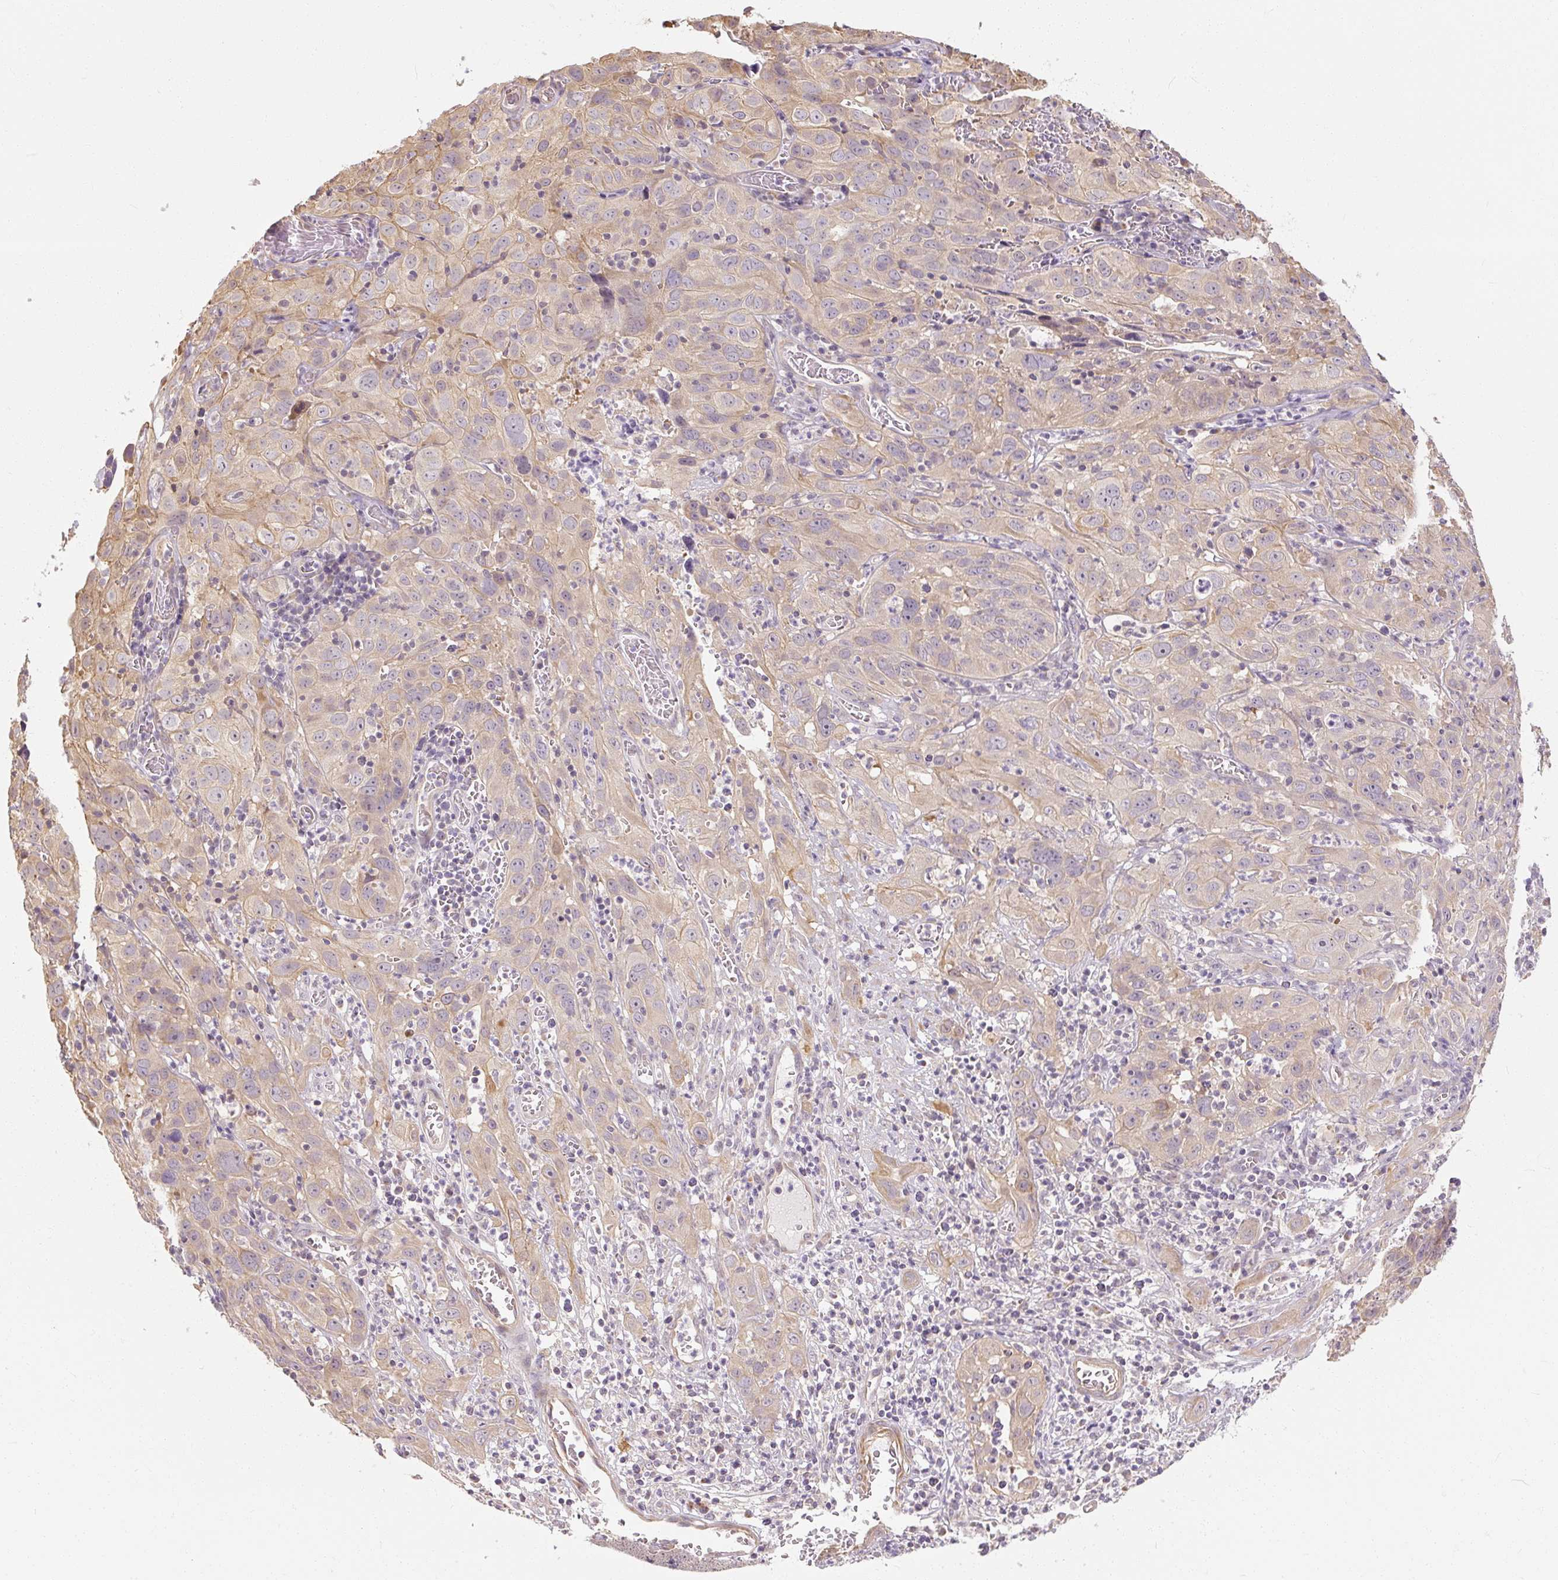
{"staining": {"intensity": "weak", "quantity": "<25%", "location": "cytoplasmic/membranous"}, "tissue": "cervical cancer", "cell_type": "Tumor cells", "image_type": "cancer", "snomed": [{"axis": "morphology", "description": "Squamous cell carcinoma, NOS"}, {"axis": "topography", "description": "Cervix"}], "caption": "The image reveals no staining of tumor cells in cervical cancer (squamous cell carcinoma). (DAB immunohistochemistry with hematoxylin counter stain).", "gene": "RB1CC1", "patient": {"sex": "female", "age": 32}}